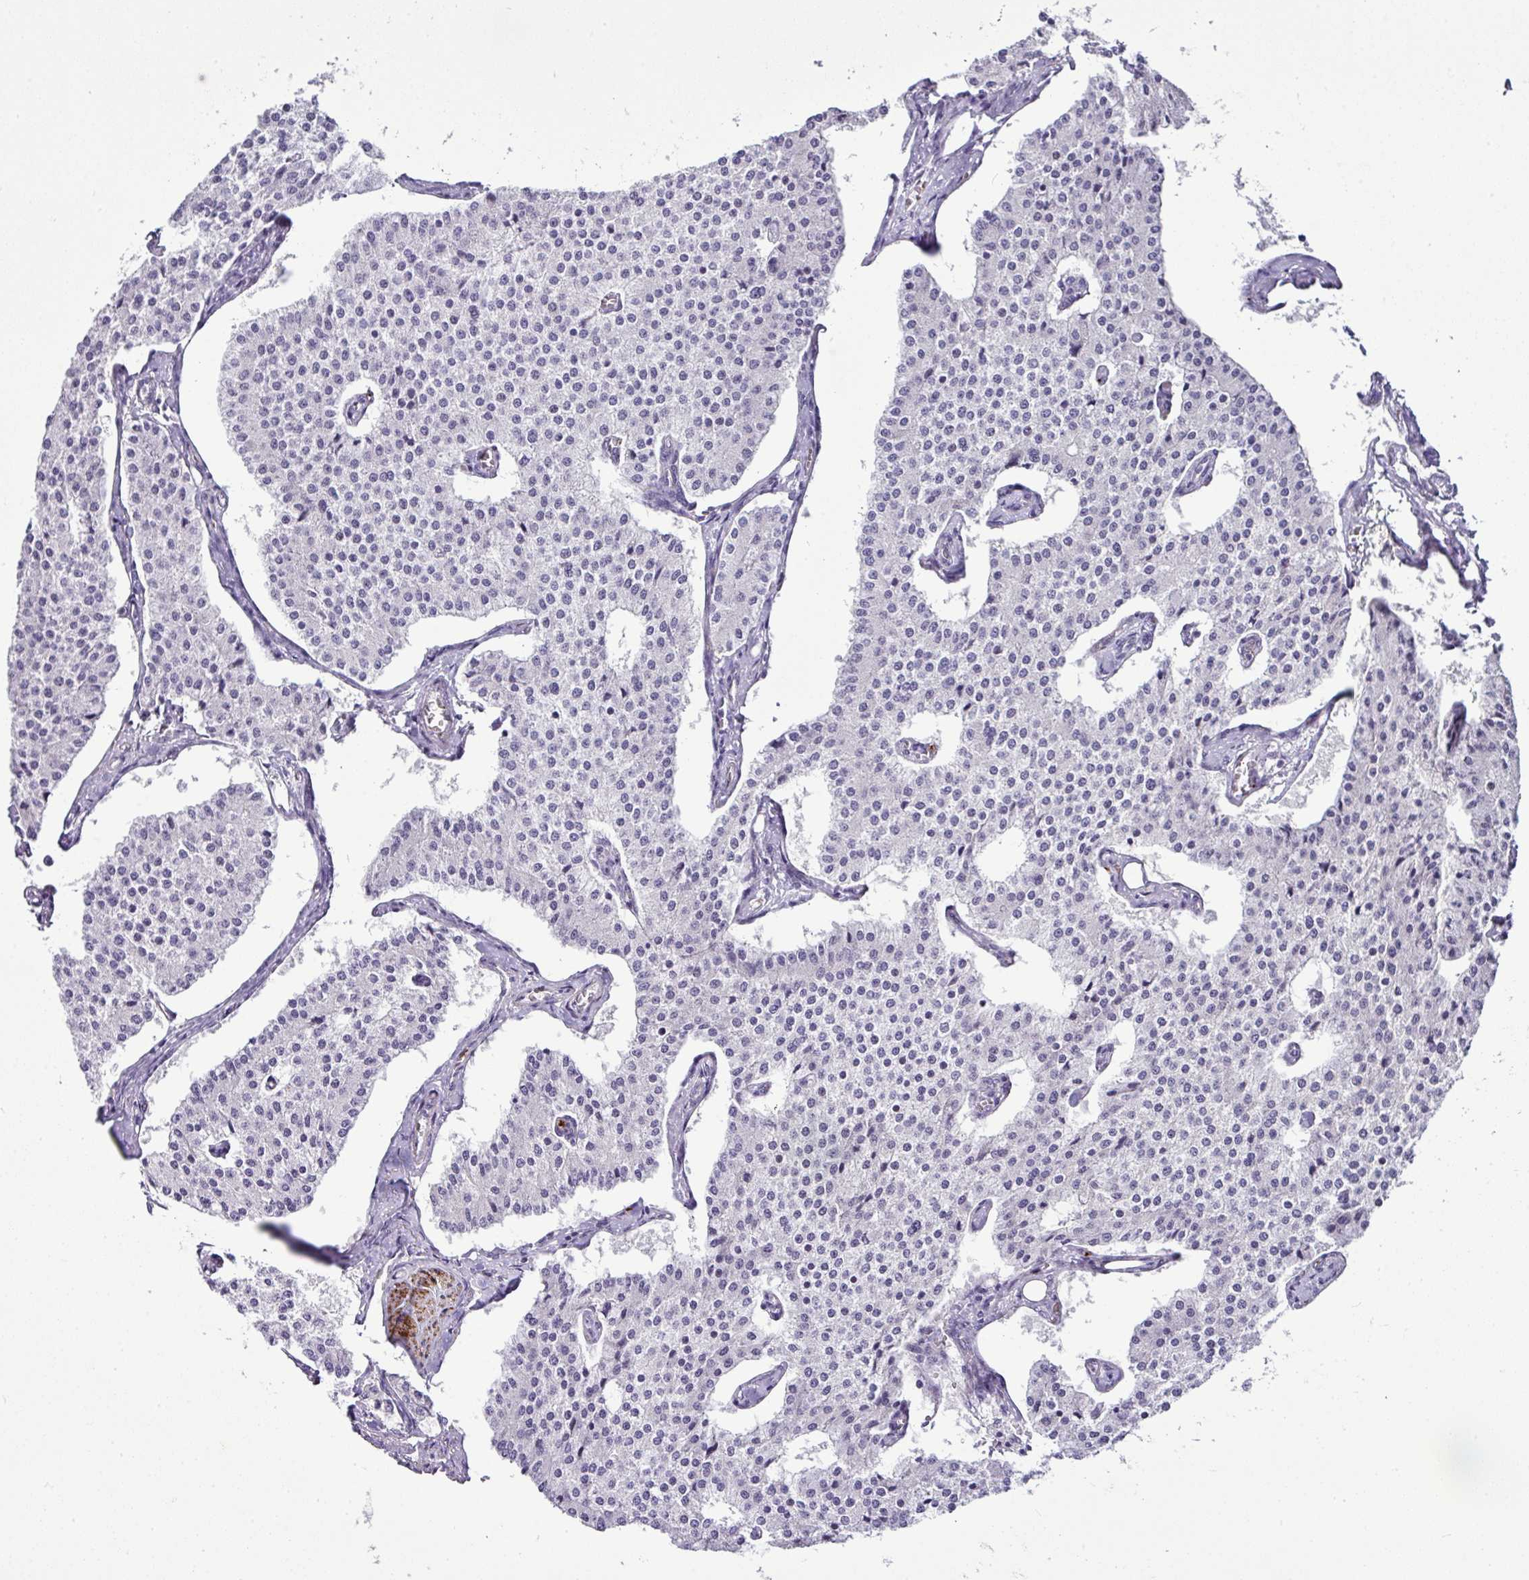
{"staining": {"intensity": "negative", "quantity": "none", "location": "none"}, "tissue": "carcinoid", "cell_type": "Tumor cells", "image_type": "cancer", "snomed": [{"axis": "morphology", "description": "Carcinoid, malignant, NOS"}, {"axis": "topography", "description": "Colon"}], "caption": "Tumor cells show no significant protein positivity in carcinoid. (DAB immunohistochemistry (IHC), high magnification).", "gene": "CMTM5", "patient": {"sex": "female", "age": 52}}